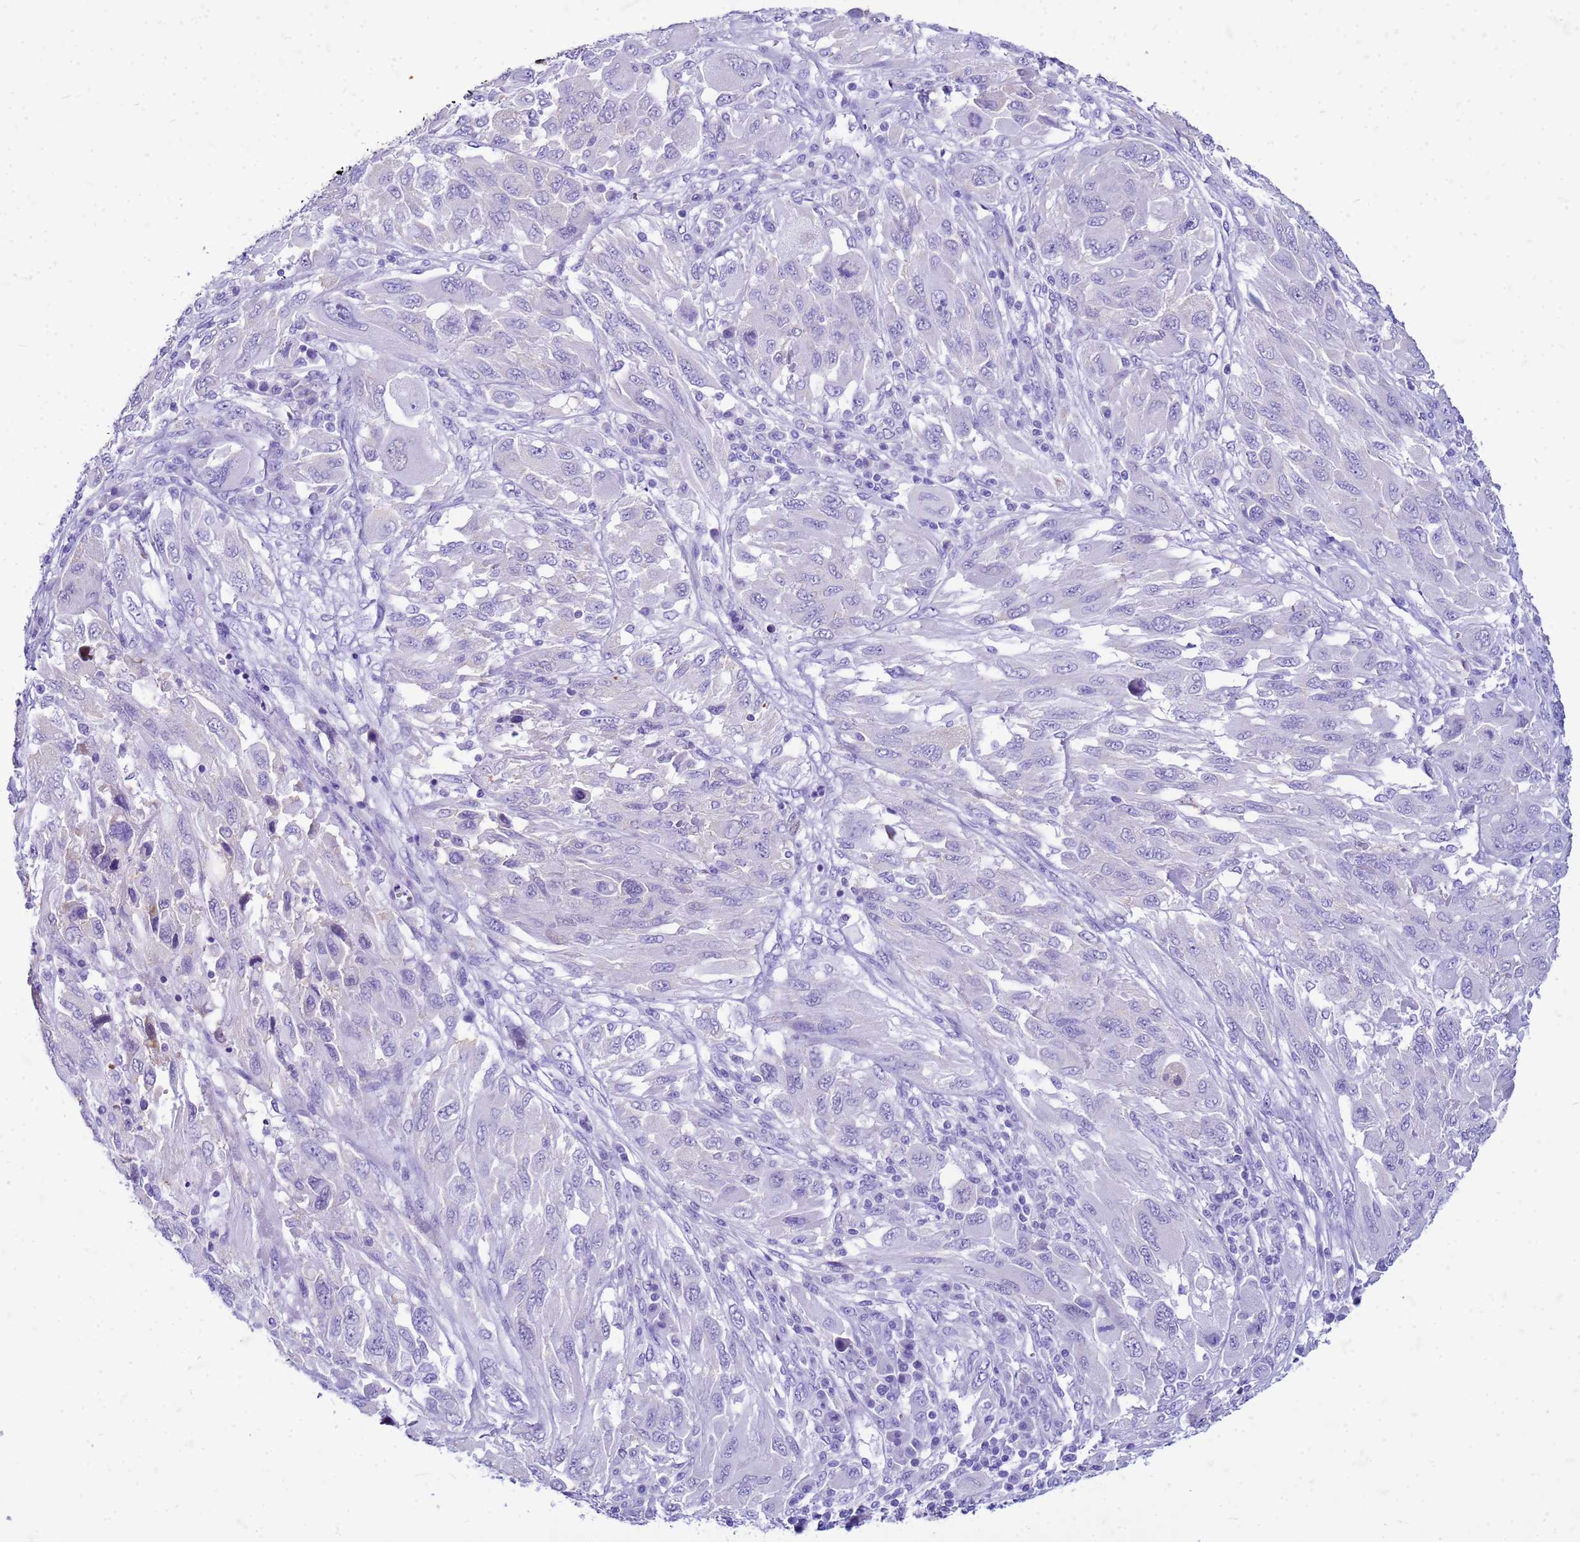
{"staining": {"intensity": "negative", "quantity": "none", "location": "none"}, "tissue": "melanoma", "cell_type": "Tumor cells", "image_type": "cancer", "snomed": [{"axis": "morphology", "description": "Malignant melanoma, NOS"}, {"axis": "topography", "description": "Skin"}], "caption": "Micrograph shows no significant protein positivity in tumor cells of melanoma. (Brightfield microscopy of DAB immunohistochemistry (IHC) at high magnification).", "gene": "CFAP100", "patient": {"sex": "female", "age": 91}}